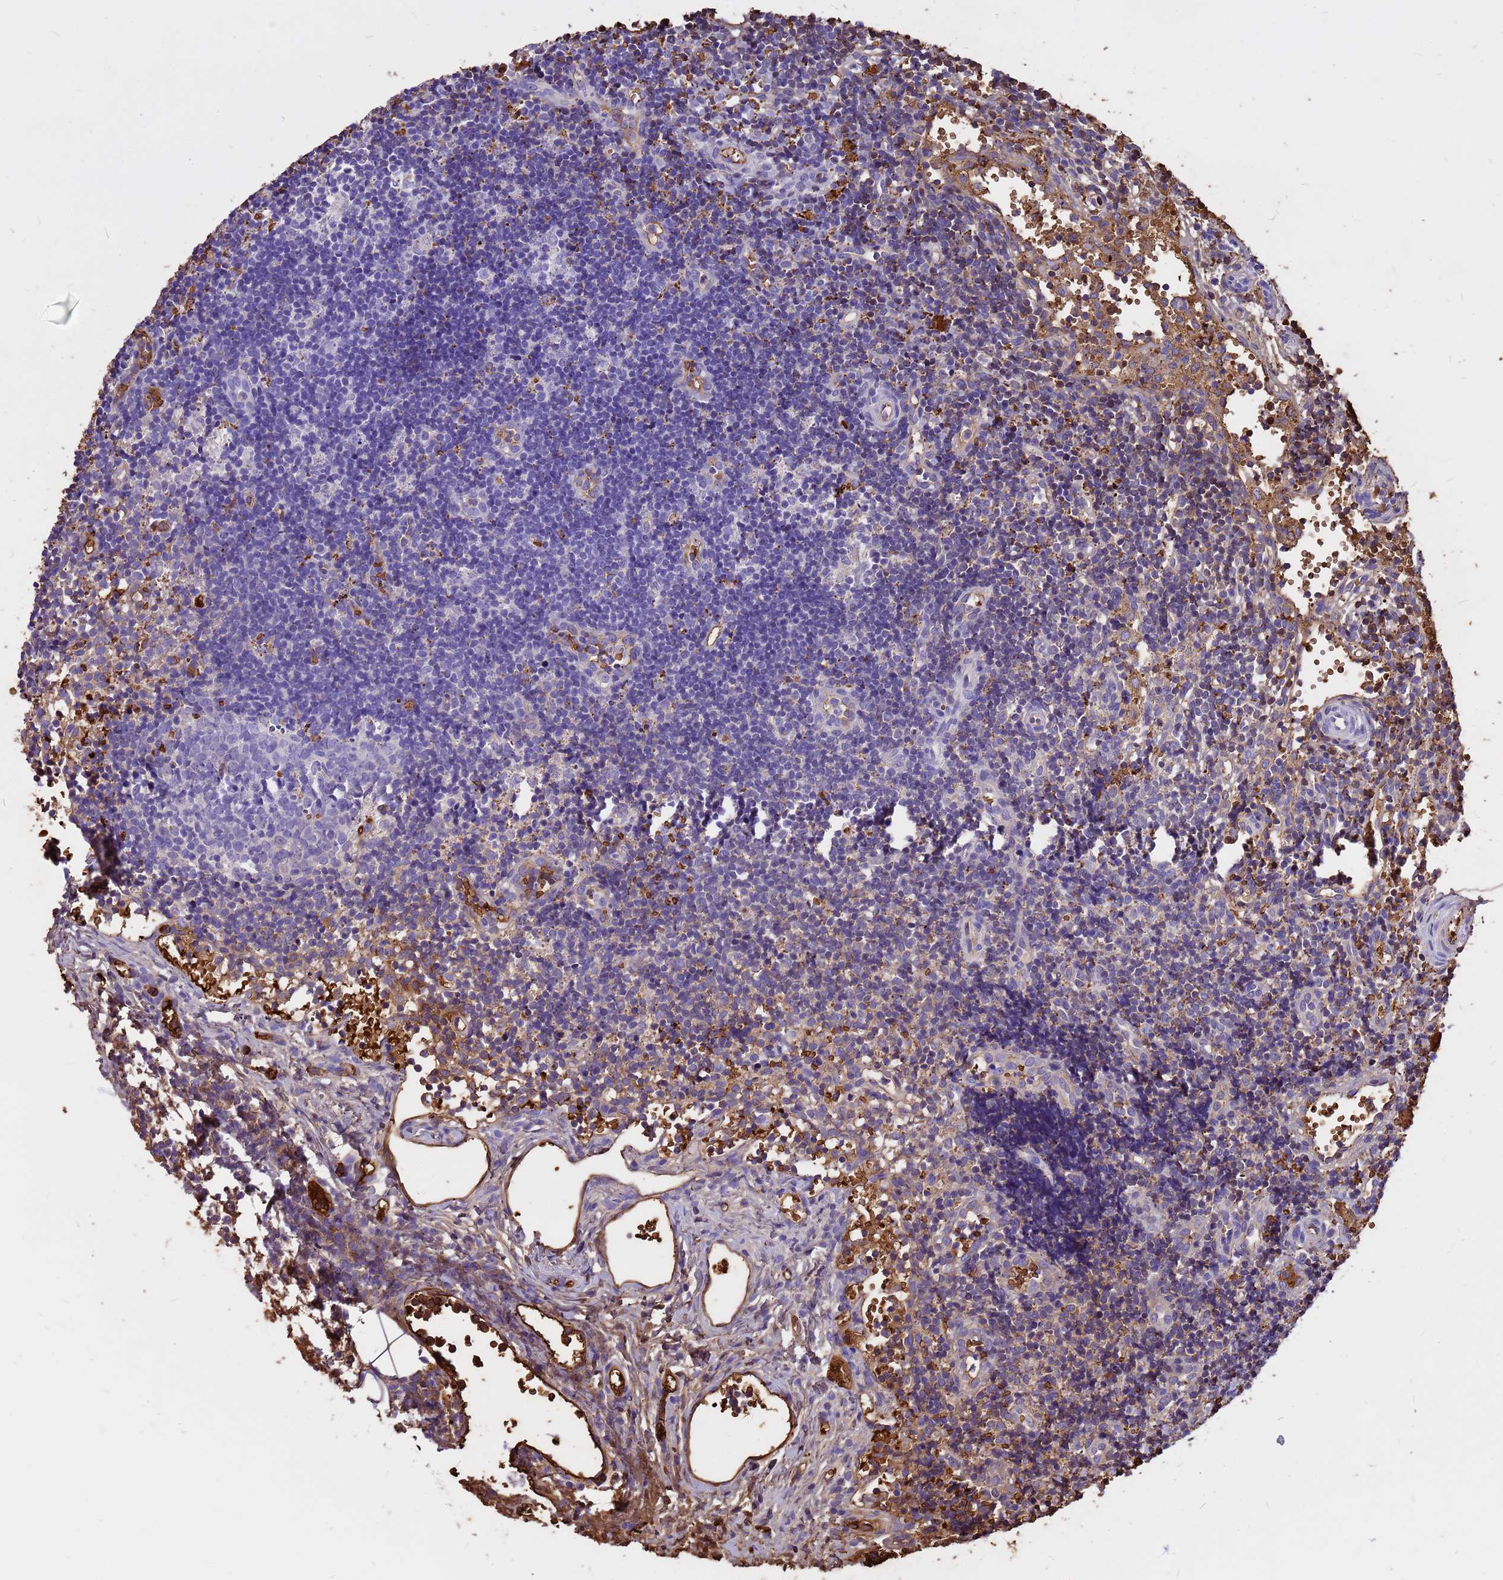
{"staining": {"intensity": "weak", "quantity": "25%-75%", "location": "cytoplasmic/membranous"}, "tissue": "lymph node", "cell_type": "Germinal center cells", "image_type": "normal", "snomed": [{"axis": "morphology", "description": "Normal tissue, NOS"}, {"axis": "topography", "description": "Lymph node"}], "caption": "Lymph node stained with a brown dye displays weak cytoplasmic/membranous positive positivity in about 25%-75% of germinal center cells.", "gene": "HBA1", "patient": {"sex": "female", "age": 37}}